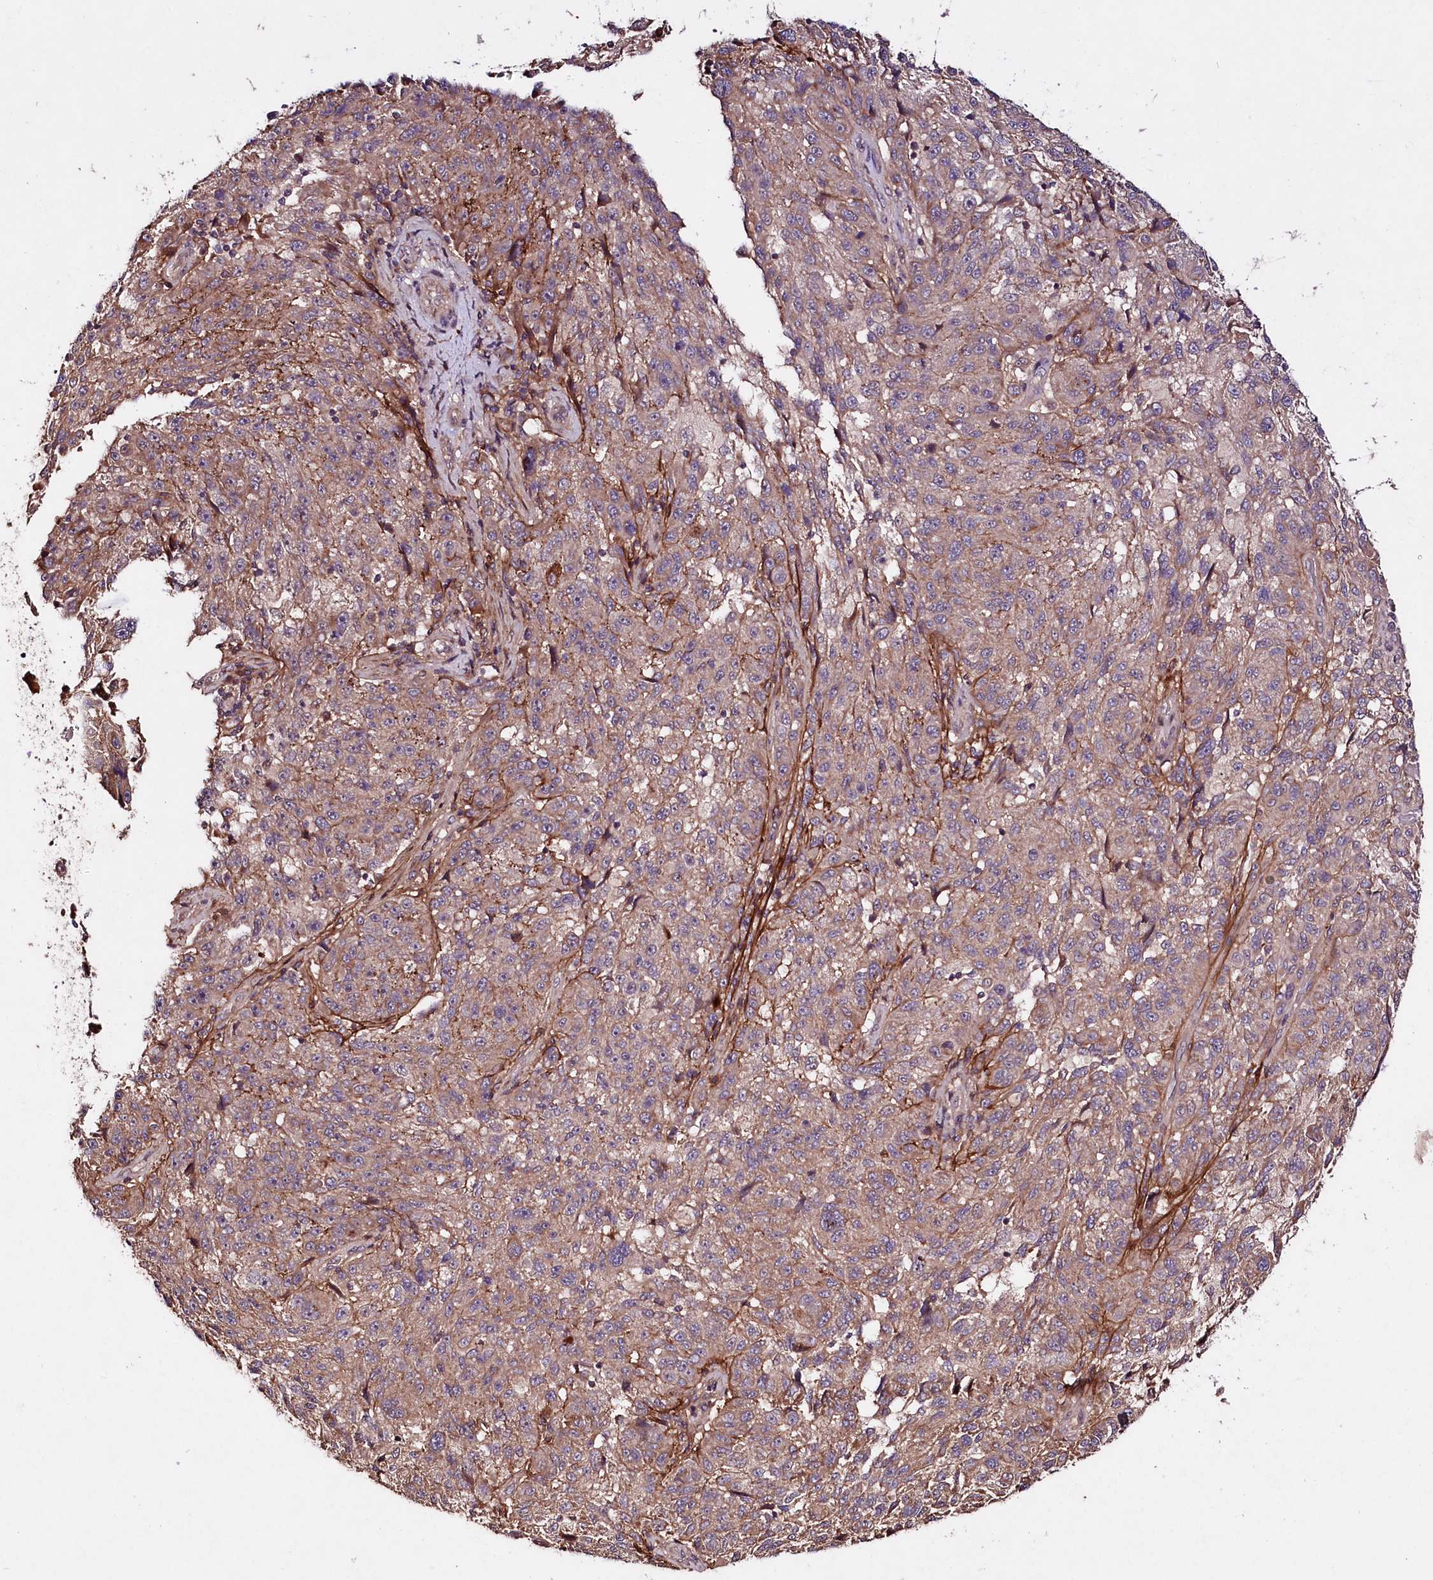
{"staining": {"intensity": "moderate", "quantity": ">75%", "location": "cytoplasmic/membranous"}, "tissue": "melanoma", "cell_type": "Tumor cells", "image_type": "cancer", "snomed": [{"axis": "morphology", "description": "Malignant melanoma, NOS"}, {"axis": "topography", "description": "Skin"}], "caption": "This photomicrograph shows melanoma stained with immunohistochemistry to label a protein in brown. The cytoplasmic/membranous of tumor cells show moderate positivity for the protein. Nuclei are counter-stained blue.", "gene": "TNPO3", "patient": {"sex": "male", "age": 53}}